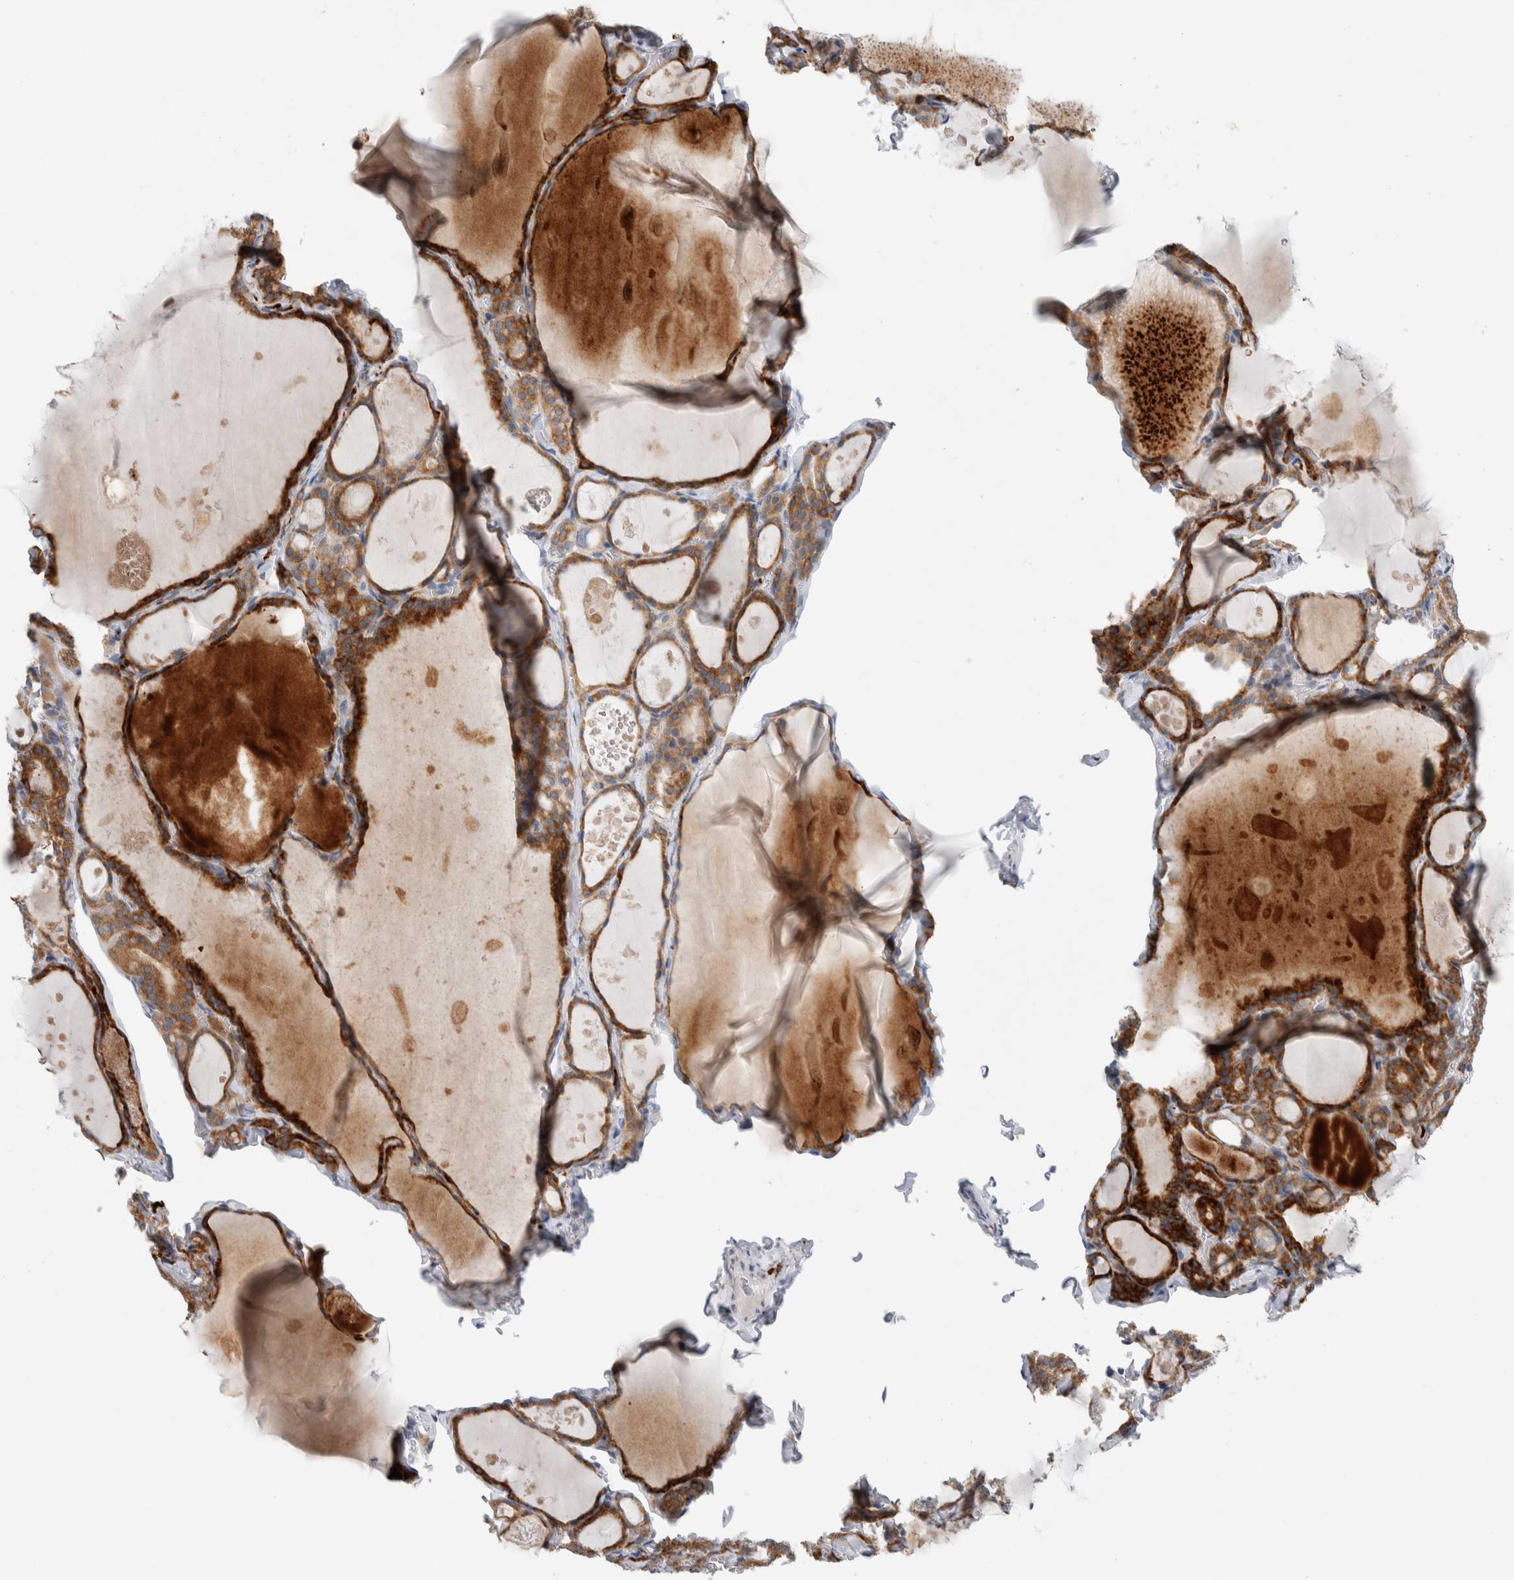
{"staining": {"intensity": "strong", "quantity": ">75%", "location": "cytoplasmic/membranous"}, "tissue": "thyroid gland", "cell_type": "Glandular cells", "image_type": "normal", "snomed": [{"axis": "morphology", "description": "Normal tissue, NOS"}, {"axis": "topography", "description": "Thyroid gland"}], "caption": "High-power microscopy captured an immunohistochemistry (IHC) histopathology image of benign thyroid gland, revealing strong cytoplasmic/membranous positivity in approximately >75% of glandular cells. The staining is performed using DAB brown chromogen to label protein expression. The nuclei are counter-stained blue using hematoxylin.", "gene": "ENGASE", "patient": {"sex": "male", "age": 56}}